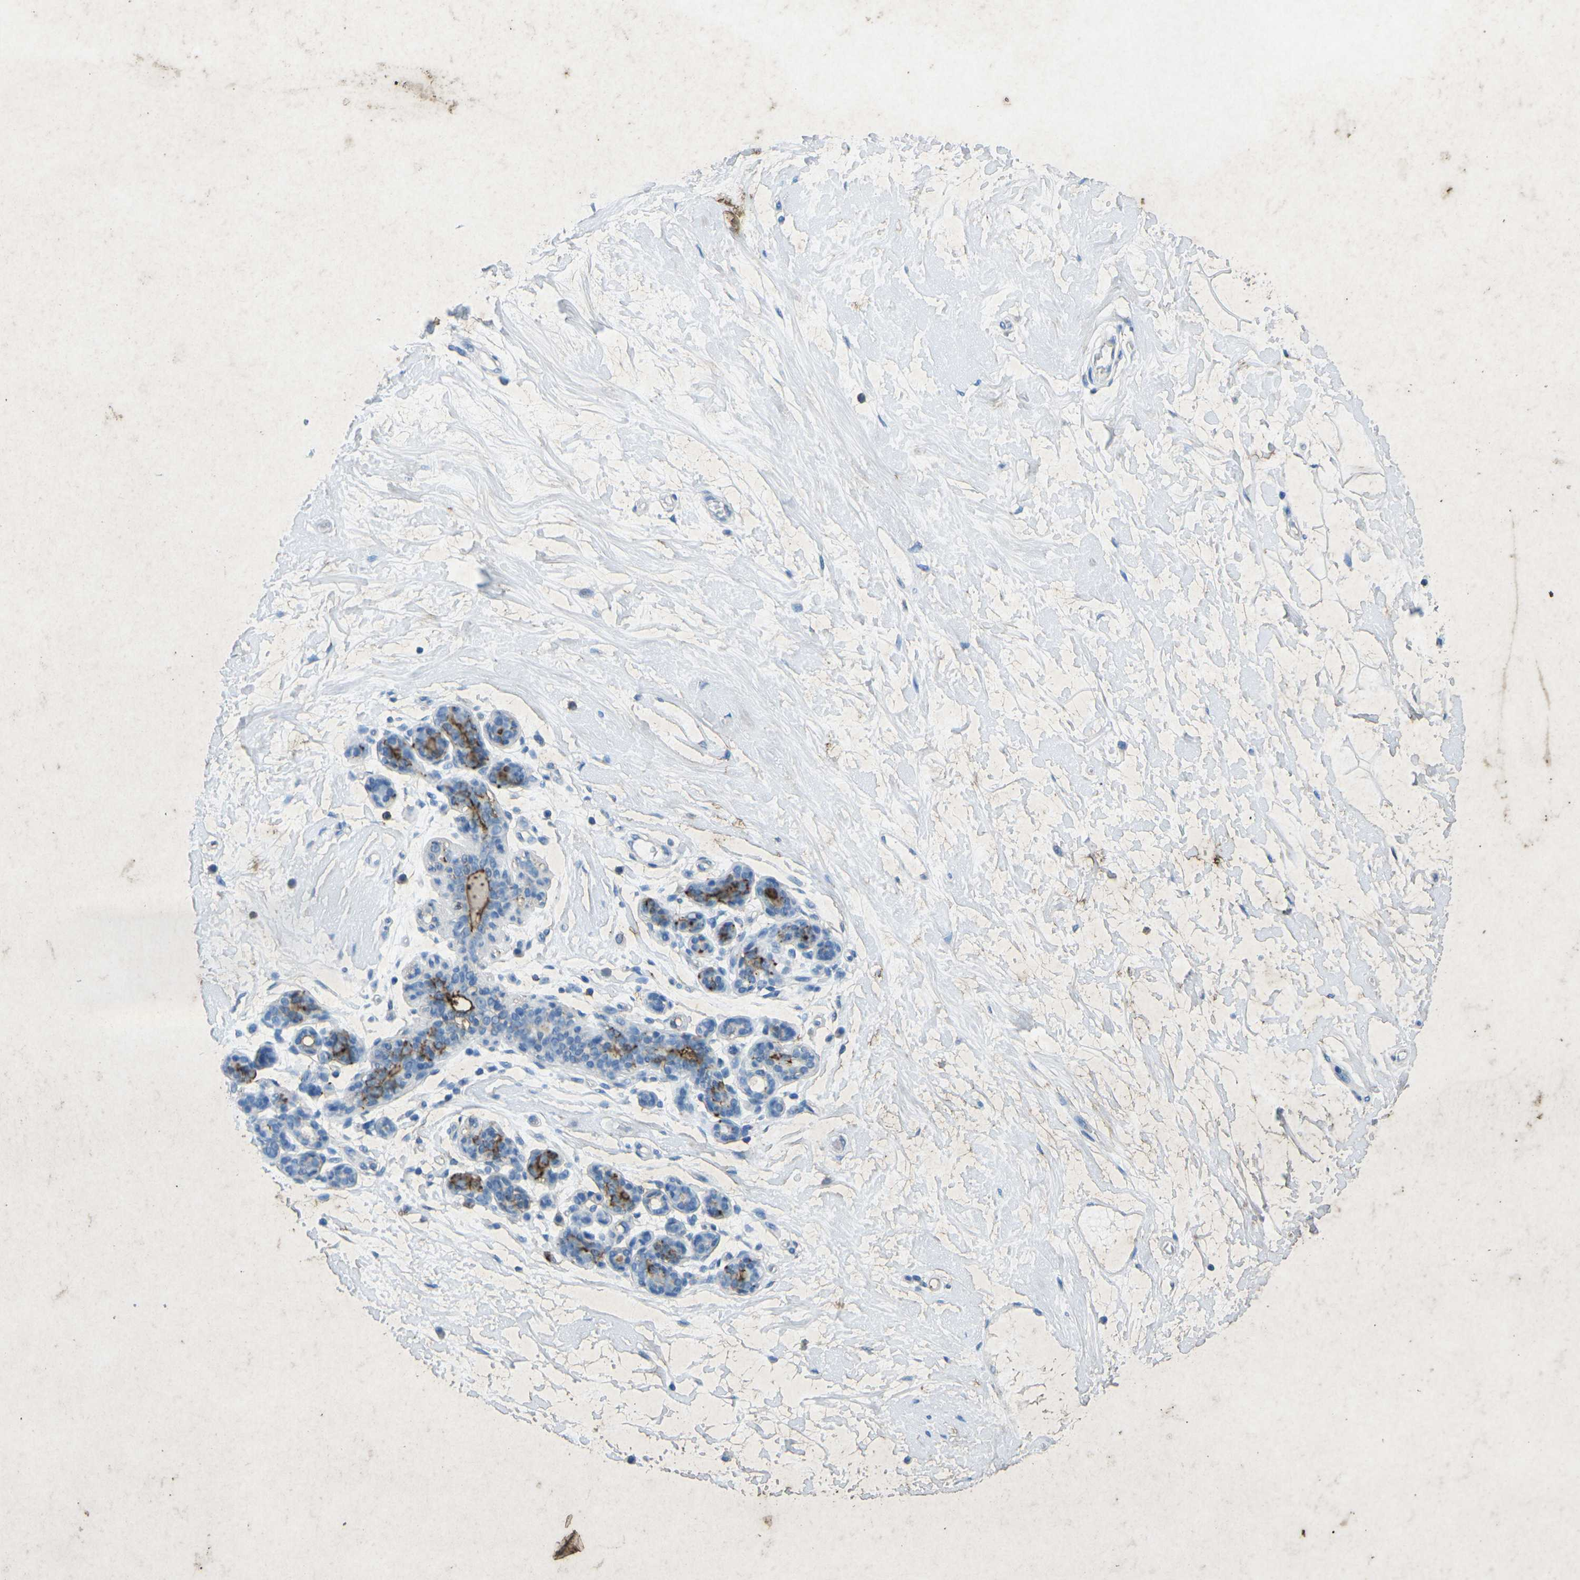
{"staining": {"intensity": "negative", "quantity": "none", "location": "none"}, "tissue": "breast", "cell_type": "Adipocytes", "image_type": "normal", "snomed": [{"axis": "morphology", "description": "Normal tissue, NOS"}, {"axis": "morphology", "description": "Lobular carcinoma"}, {"axis": "topography", "description": "Breast"}], "caption": "Immunohistochemistry histopathology image of normal human breast stained for a protein (brown), which displays no staining in adipocytes. (DAB (3,3'-diaminobenzidine) IHC visualized using brightfield microscopy, high magnification).", "gene": "CTAGE1", "patient": {"sex": "female", "age": 59}}